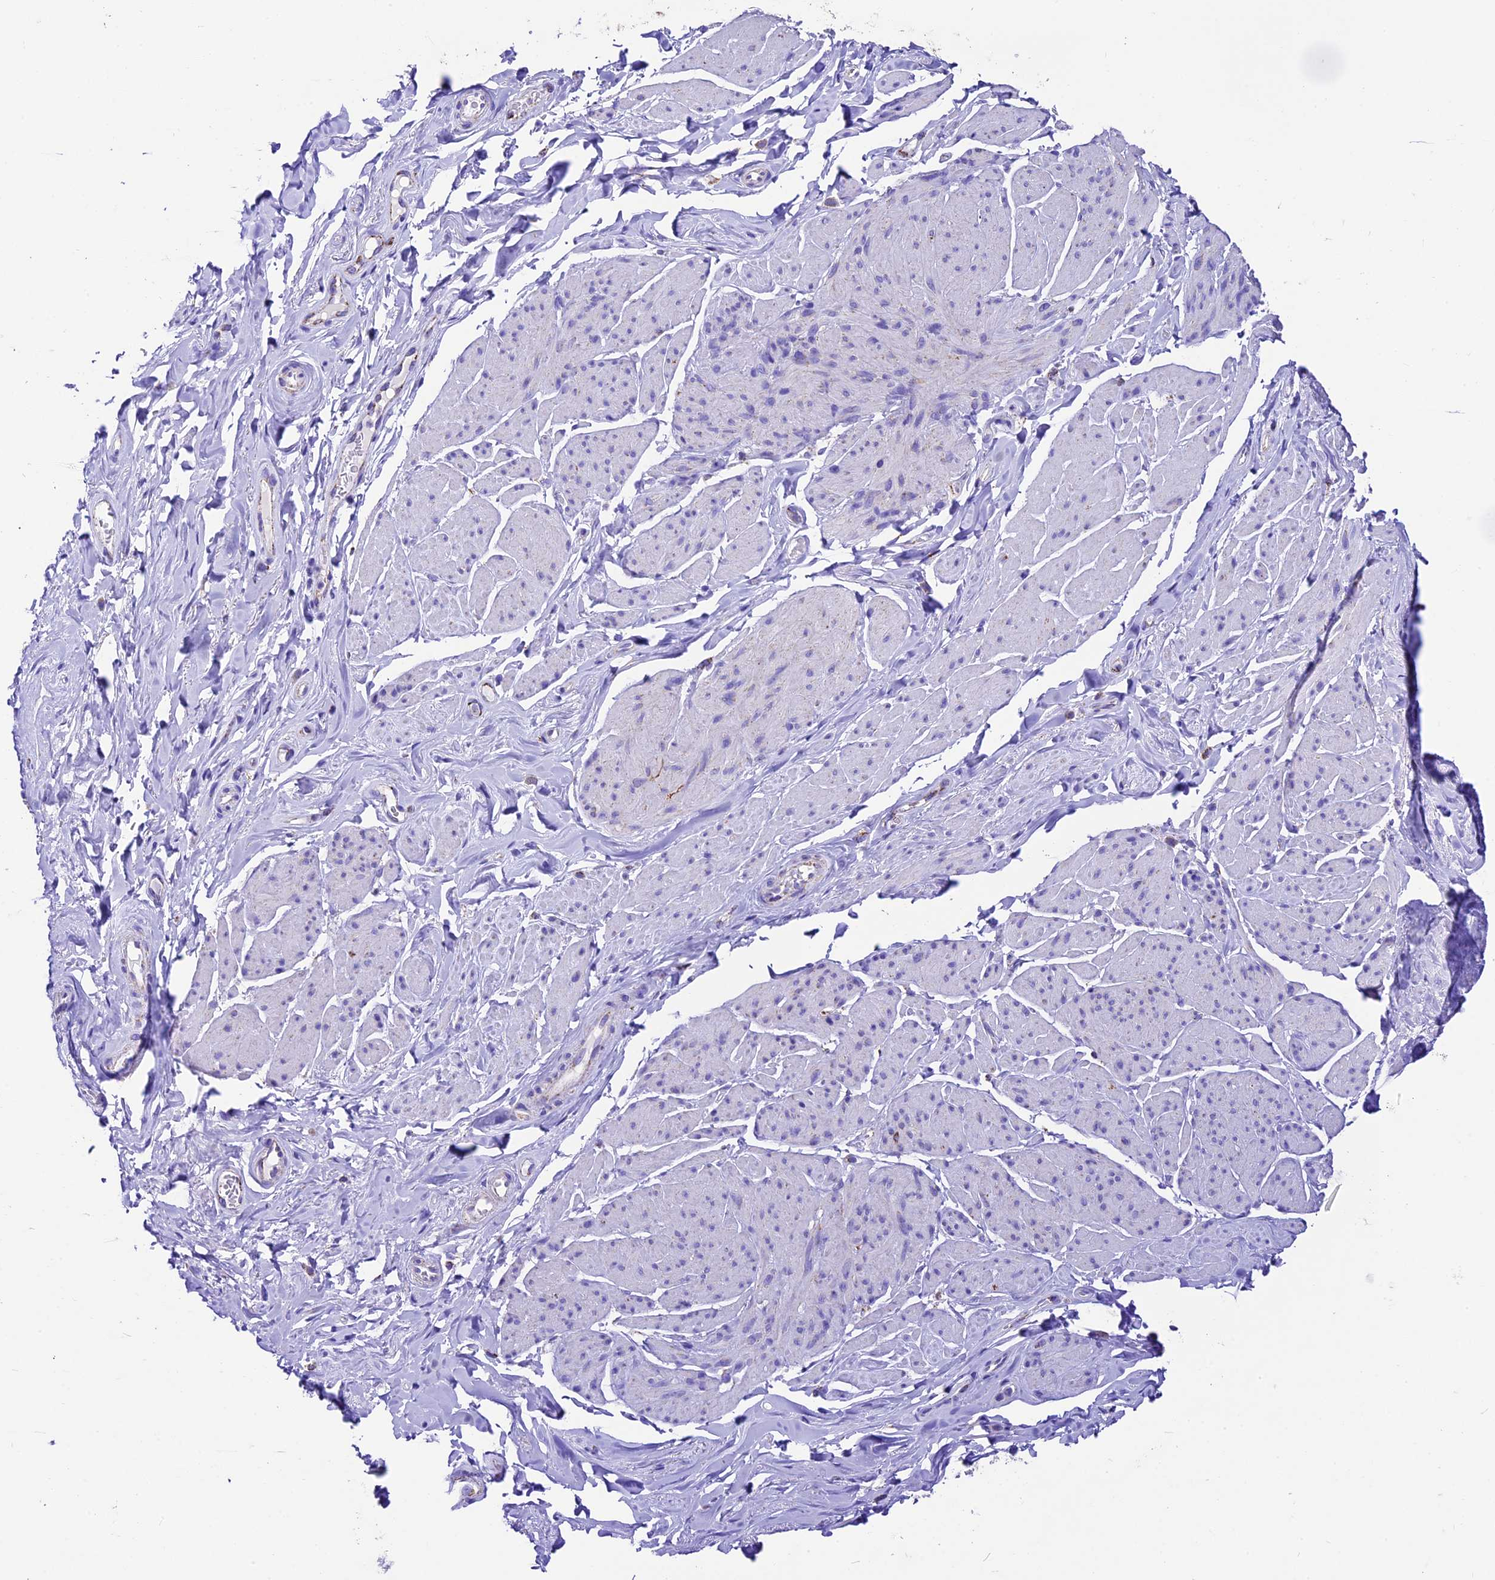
{"staining": {"intensity": "weak", "quantity": "25%-75%", "location": "cytoplasmic/membranous"}, "tissue": "smooth muscle", "cell_type": "Smooth muscle cells", "image_type": "normal", "snomed": [{"axis": "morphology", "description": "Normal tissue, NOS"}, {"axis": "topography", "description": "Smooth muscle"}, {"axis": "topography", "description": "Peripheral nerve tissue"}], "caption": "Smooth muscle stained with DAB immunohistochemistry reveals low levels of weak cytoplasmic/membranous expression in approximately 25%-75% of smooth muscle cells. The staining is performed using DAB brown chromogen to label protein expression. The nuclei are counter-stained blue using hematoxylin.", "gene": "DCAF5", "patient": {"sex": "male", "age": 69}}